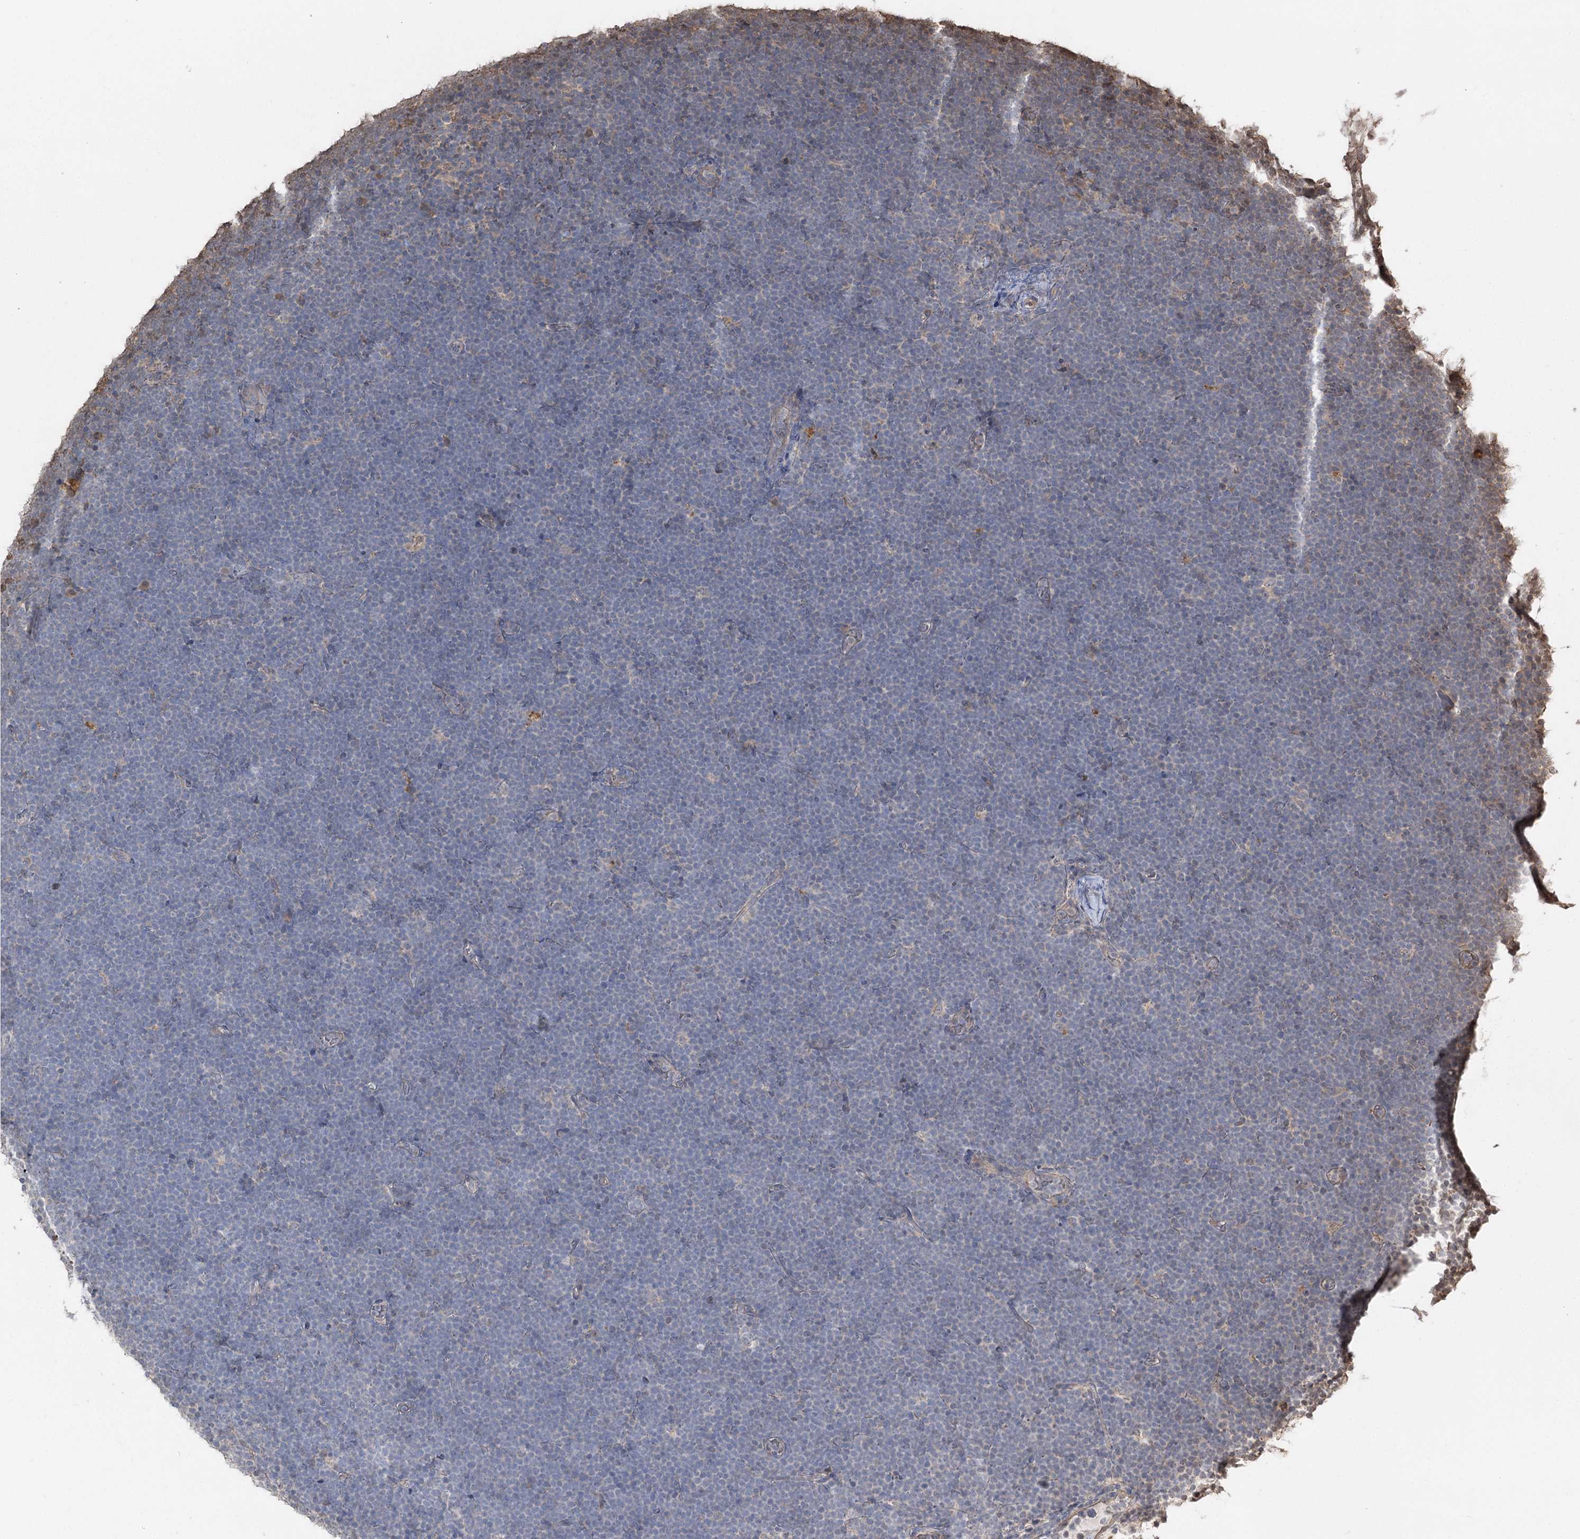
{"staining": {"intensity": "negative", "quantity": "none", "location": "none"}, "tissue": "lymphoma", "cell_type": "Tumor cells", "image_type": "cancer", "snomed": [{"axis": "morphology", "description": "Malignant lymphoma, non-Hodgkin's type, High grade"}, {"axis": "topography", "description": "Lymph node"}], "caption": "Tumor cells are negative for brown protein staining in high-grade malignant lymphoma, non-Hodgkin's type. Brightfield microscopy of immunohistochemistry (IHC) stained with DAB (3,3'-diaminobenzidine) (brown) and hematoxylin (blue), captured at high magnification.", "gene": "PLCH1", "patient": {"sex": "male", "age": 13}}